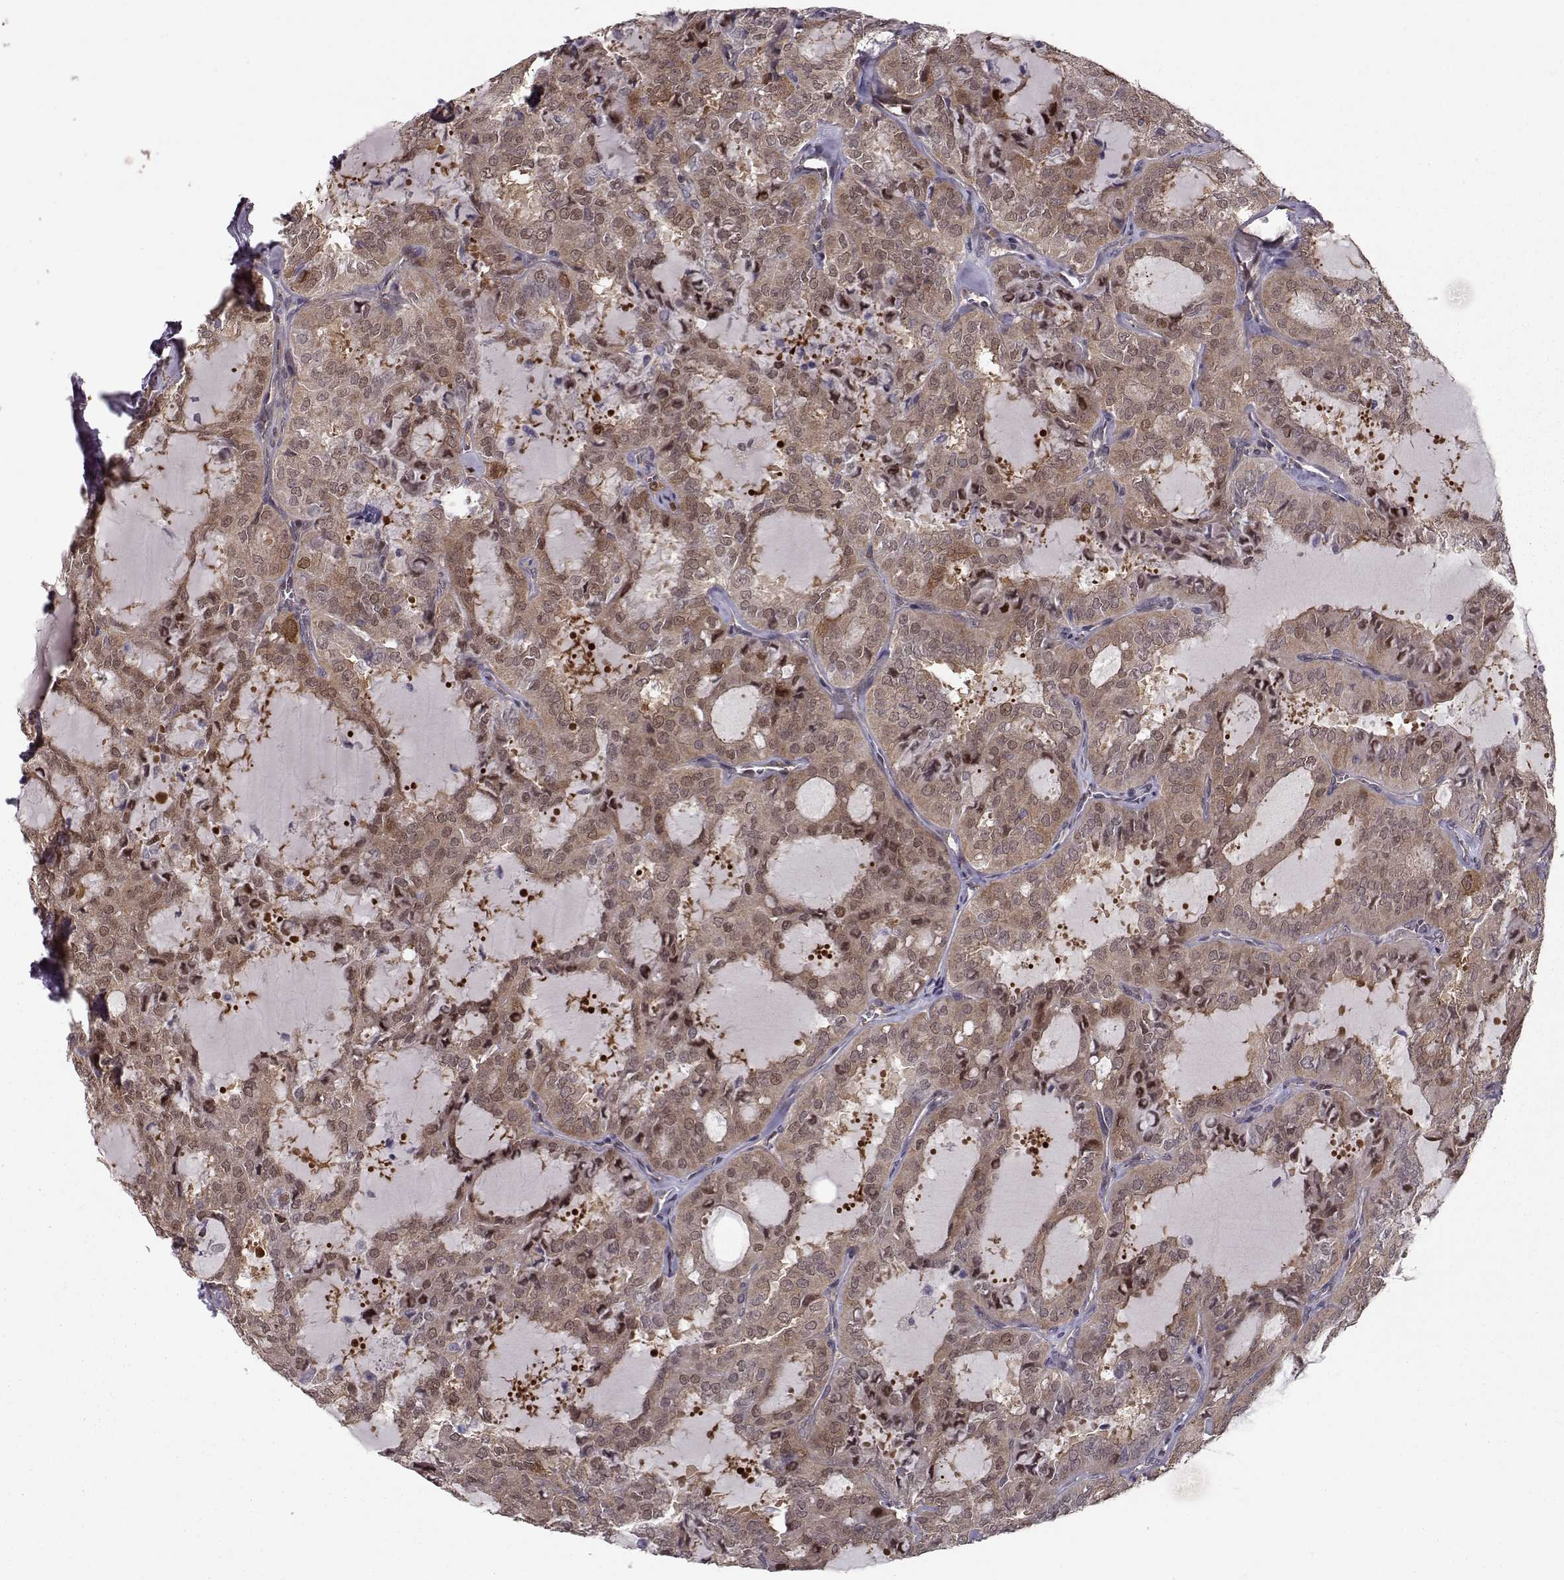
{"staining": {"intensity": "moderate", "quantity": ">75%", "location": "cytoplasmic/membranous"}, "tissue": "thyroid cancer", "cell_type": "Tumor cells", "image_type": "cancer", "snomed": [{"axis": "morphology", "description": "Follicular adenoma carcinoma, NOS"}, {"axis": "topography", "description": "Thyroid gland"}], "caption": "About >75% of tumor cells in thyroid cancer show moderate cytoplasmic/membranous protein expression as visualized by brown immunohistochemical staining.", "gene": "RANBP1", "patient": {"sex": "male", "age": 75}}